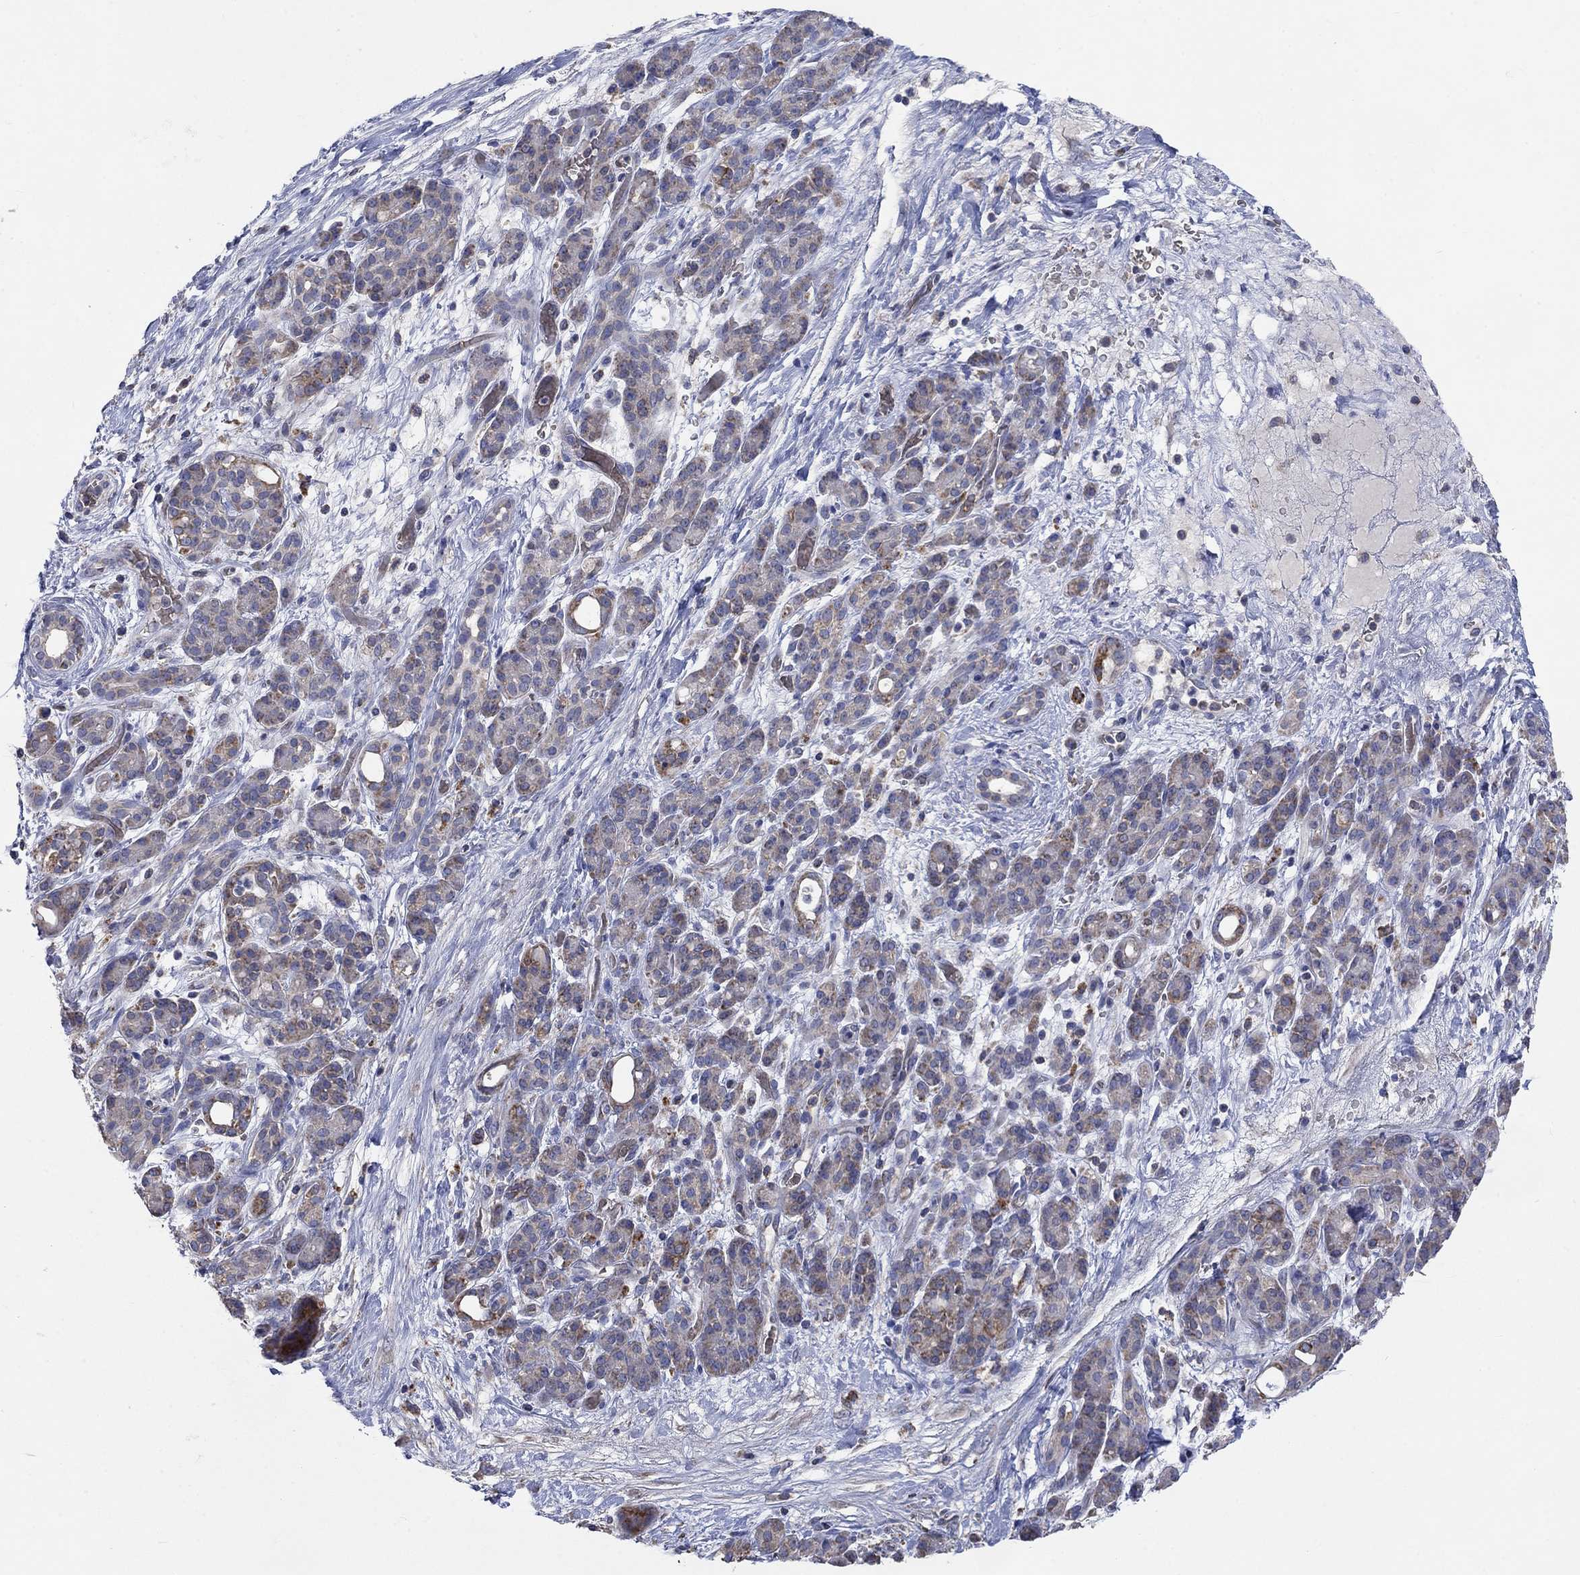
{"staining": {"intensity": "weak", "quantity": ">75%", "location": "cytoplasmic/membranous"}, "tissue": "pancreatic cancer", "cell_type": "Tumor cells", "image_type": "cancer", "snomed": [{"axis": "morphology", "description": "Adenocarcinoma, NOS"}, {"axis": "topography", "description": "Pancreas"}], "caption": "Immunohistochemical staining of human pancreatic cancer exhibits weak cytoplasmic/membranous protein staining in approximately >75% of tumor cells.", "gene": "UGT8", "patient": {"sex": "male", "age": 44}}